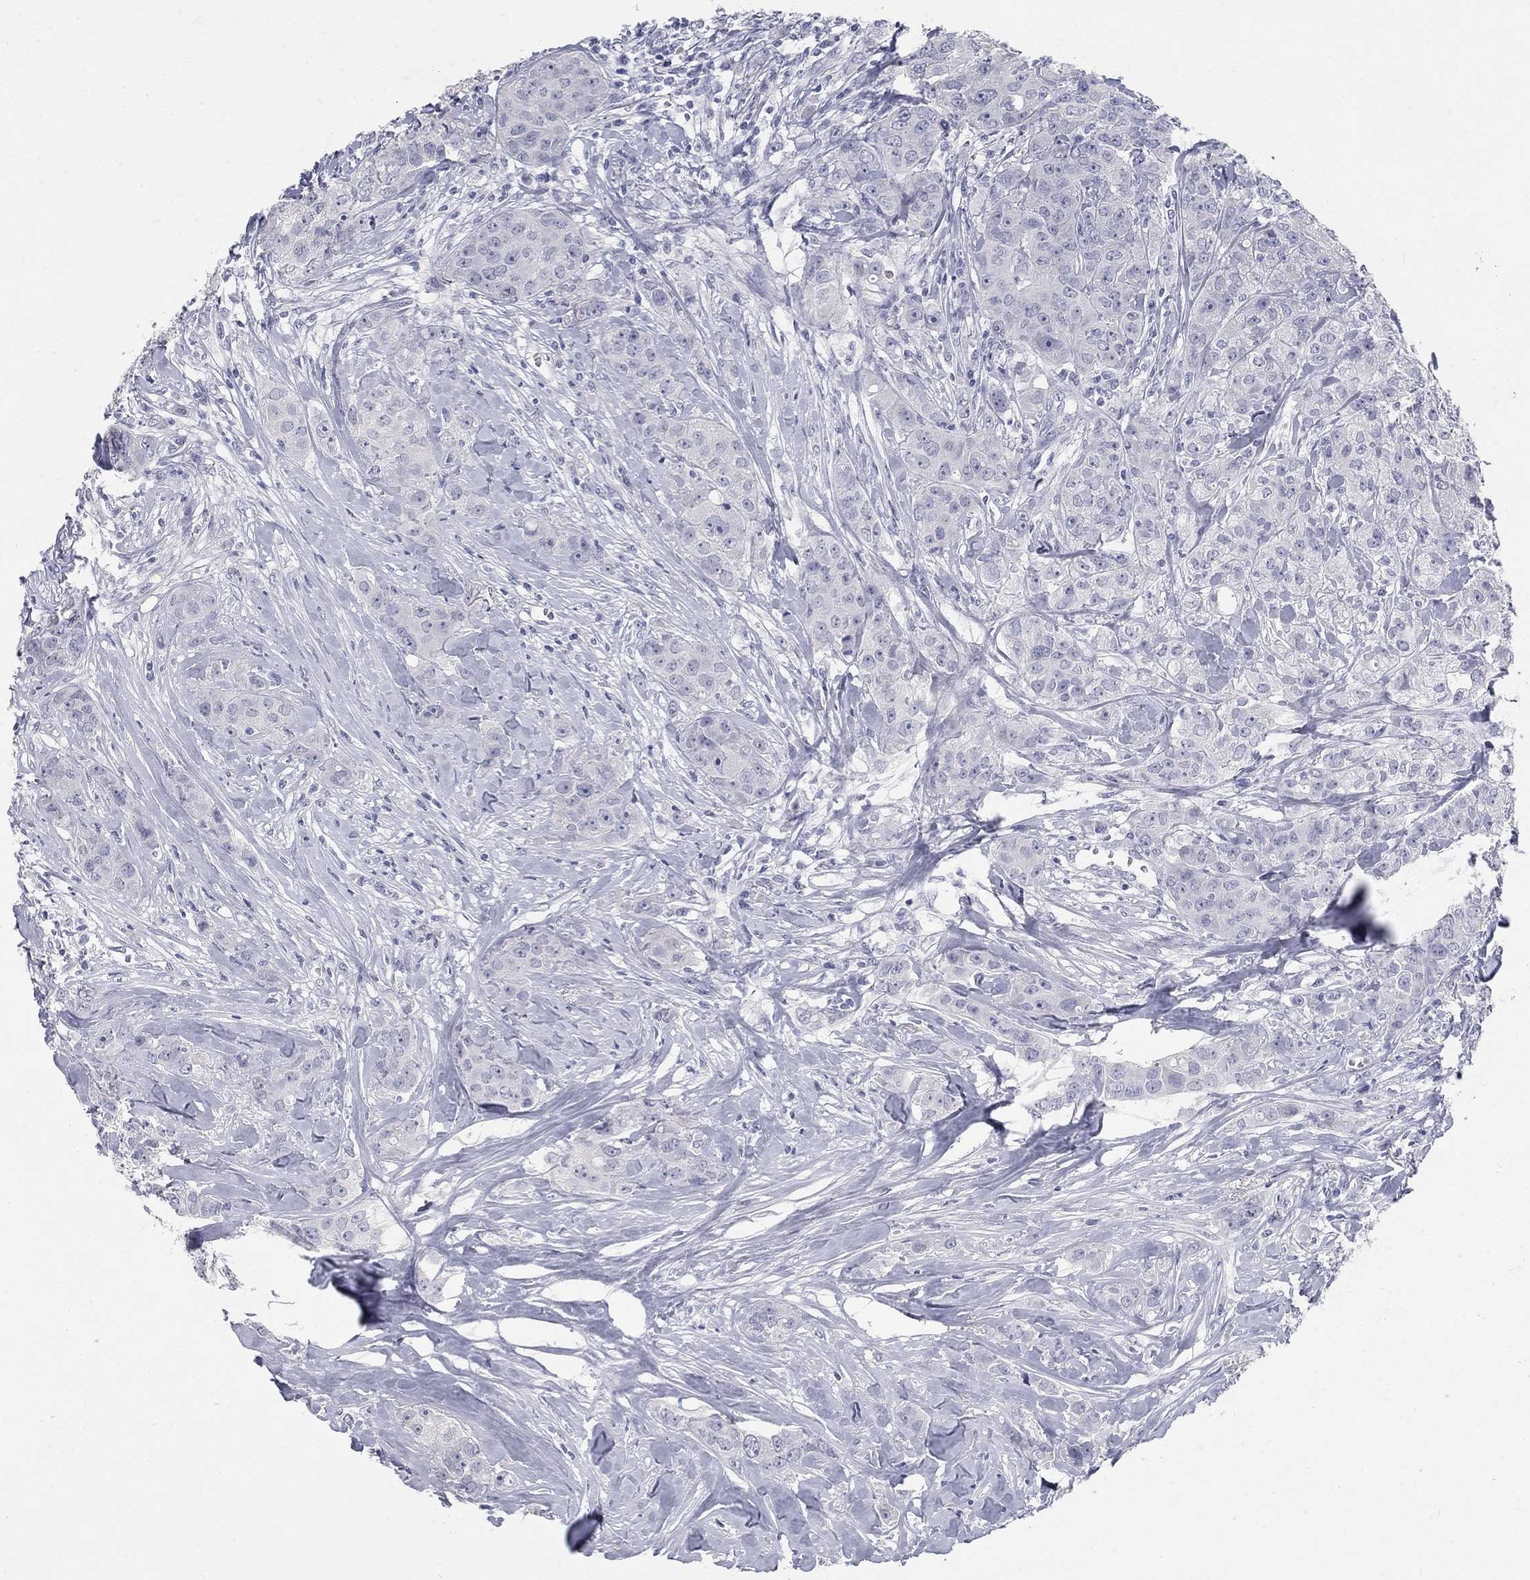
{"staining": {"intensity": "negative", "quantity": "none", "location": "none"}, "tissue": "breast cancer", "cell_type": "Tumor cells", "image_type": "cancer", "snomed": [{"axis": "morphology", "description": "Duct carcinoma"}, {"axis": "topography", "description": "Breast"}], "caption": "Immunohistochemistry image of infiltrating ductal carcinoma (breast) stained for a protein (brown), which exhibits no staining in tumor cells.", "gene": "ELAVL4", "patient": {"sex": "female", "age": 43}}